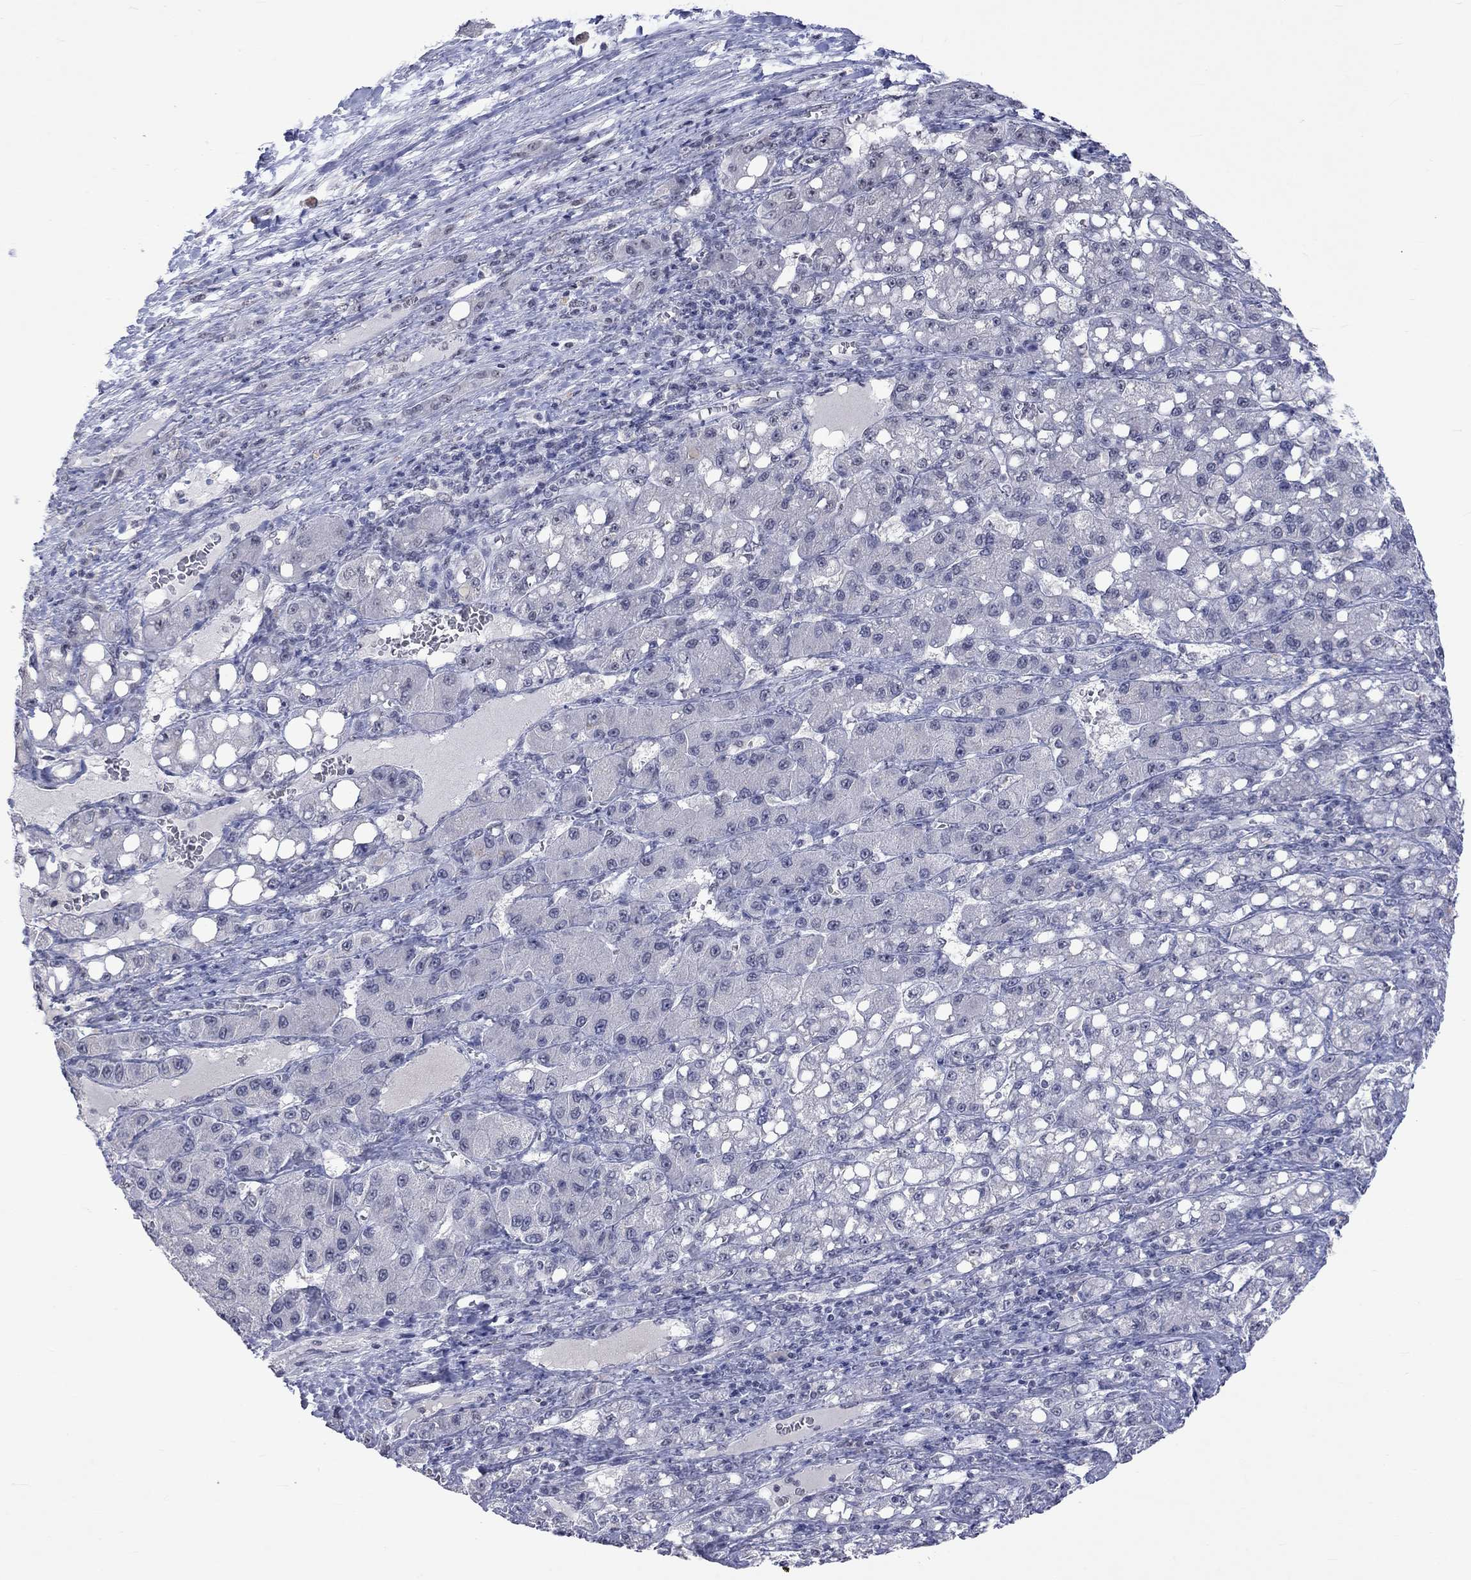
{"staining": {"intensity": "negative", "quantity": "none", "location": "none"}, "tissue": "liver cancer", "cell_type": "Tumor cells", "image_type": "cancer", "snomed": [{"axis": "morphology", "description": "Carcinoma, Hepatocellular, NOS"}, {"axis": "topography", "description": "Liver"}], "caption": "Human hepatocellular carcinoma (liver) stained for a protein using immunohistochemistry reveals no staining in tumor cells.", "gene": "TMEM143", "patient": {"sex": "female", "age": 65}}